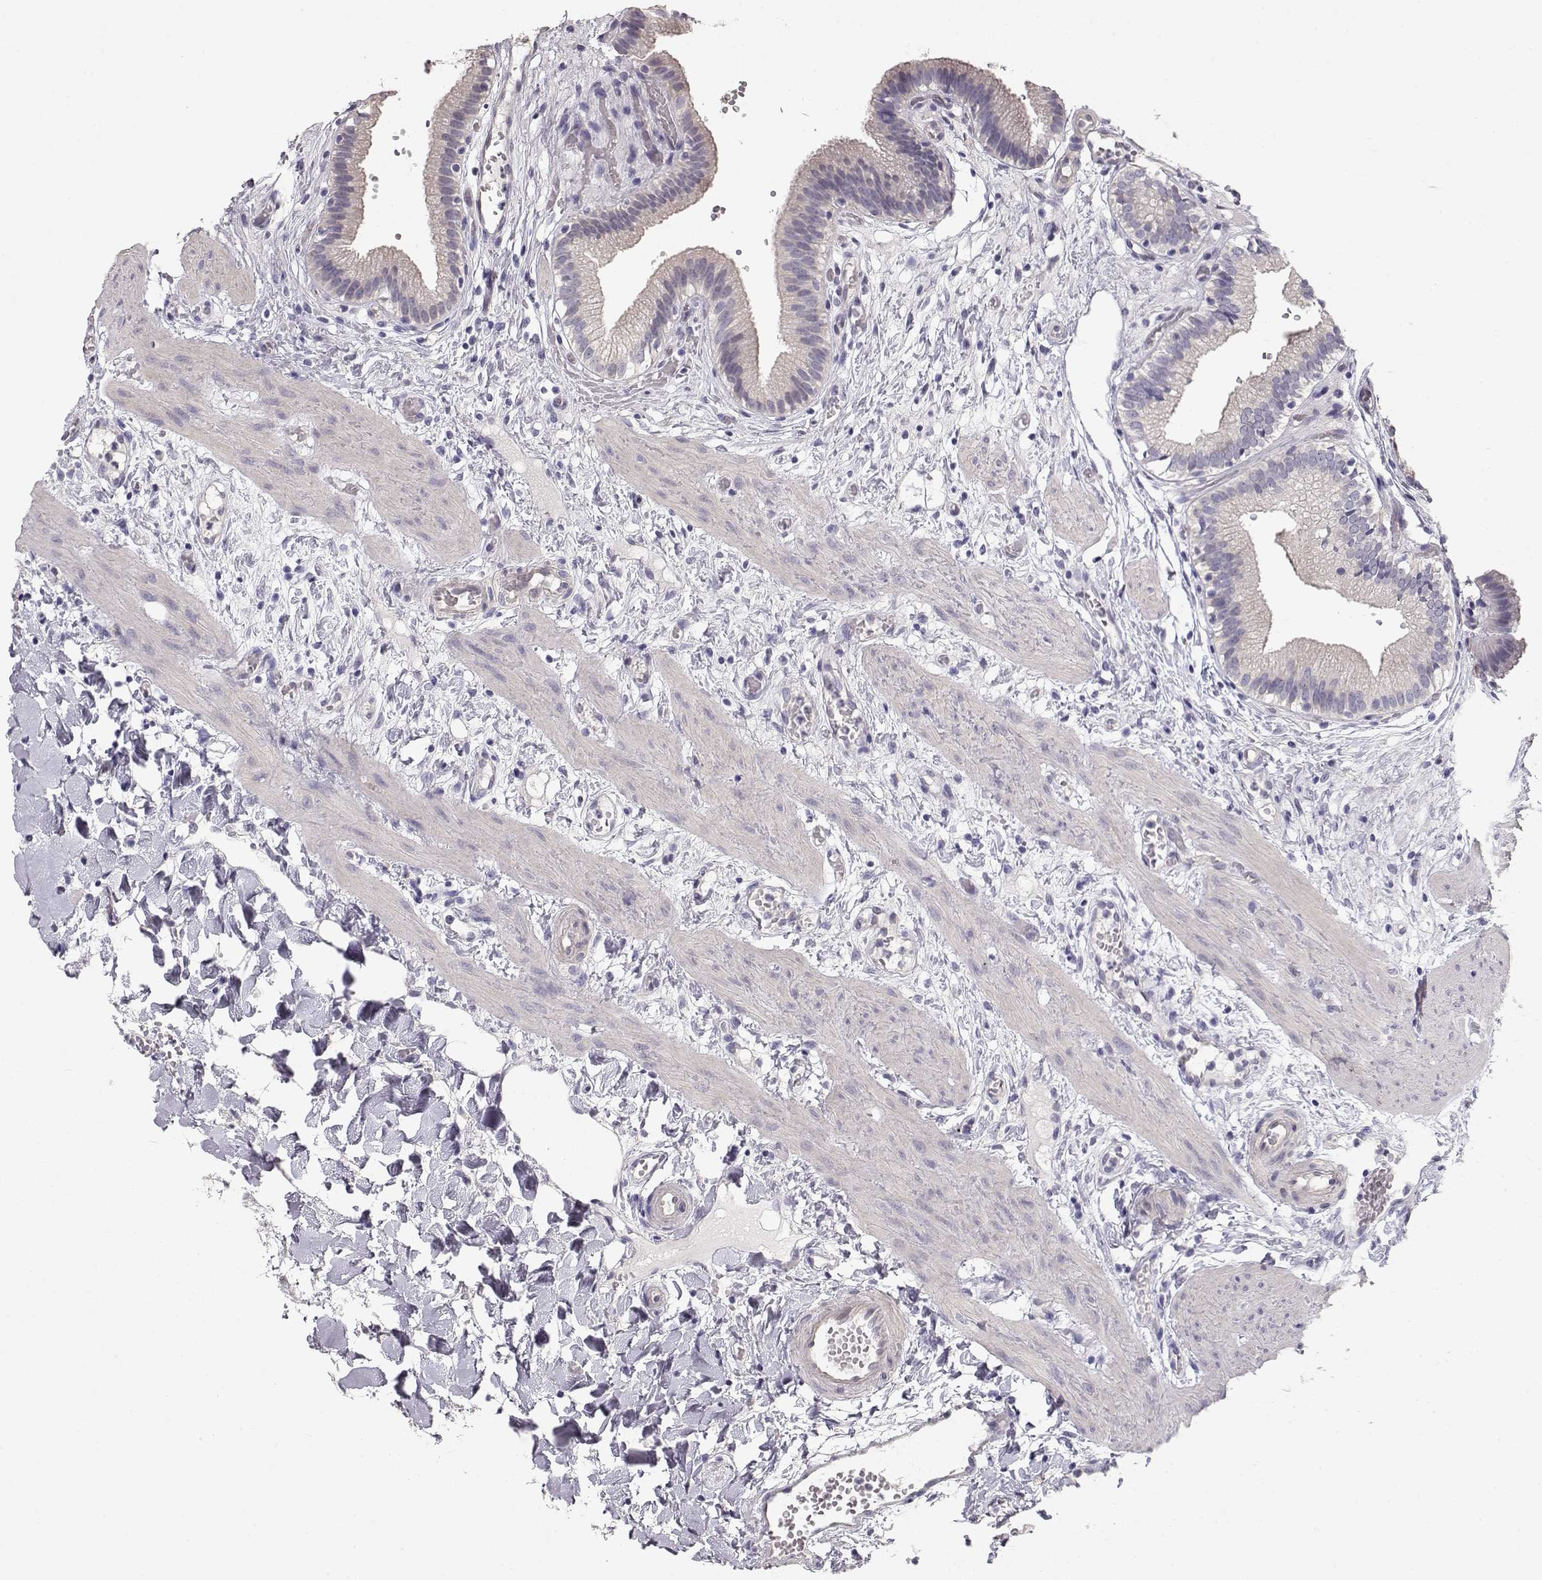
{"staining": {"intensity": "negative", "quantity": "none", "location": "none"}, "tissue": "gallbladder", "cell_type": "Glandular cells", "image_type": "normal", "snomed": [{"axis": "morphology", "description": "Normal tissue, NOS"}, {"axis": "topography", "description": "Gallbladder"}], "caption": "Immunohistochemistry image of normal human gallbladder stained for a protein (brown), which shows no staining in glandular cells. The staining is performed using DAB (3,3'-diaminobenzidine) brown chromogen with nuclei counter-stained in using hematoxylin.", "gene": "SLC18A1", "patient": {"sex": "female", "age": 24}}